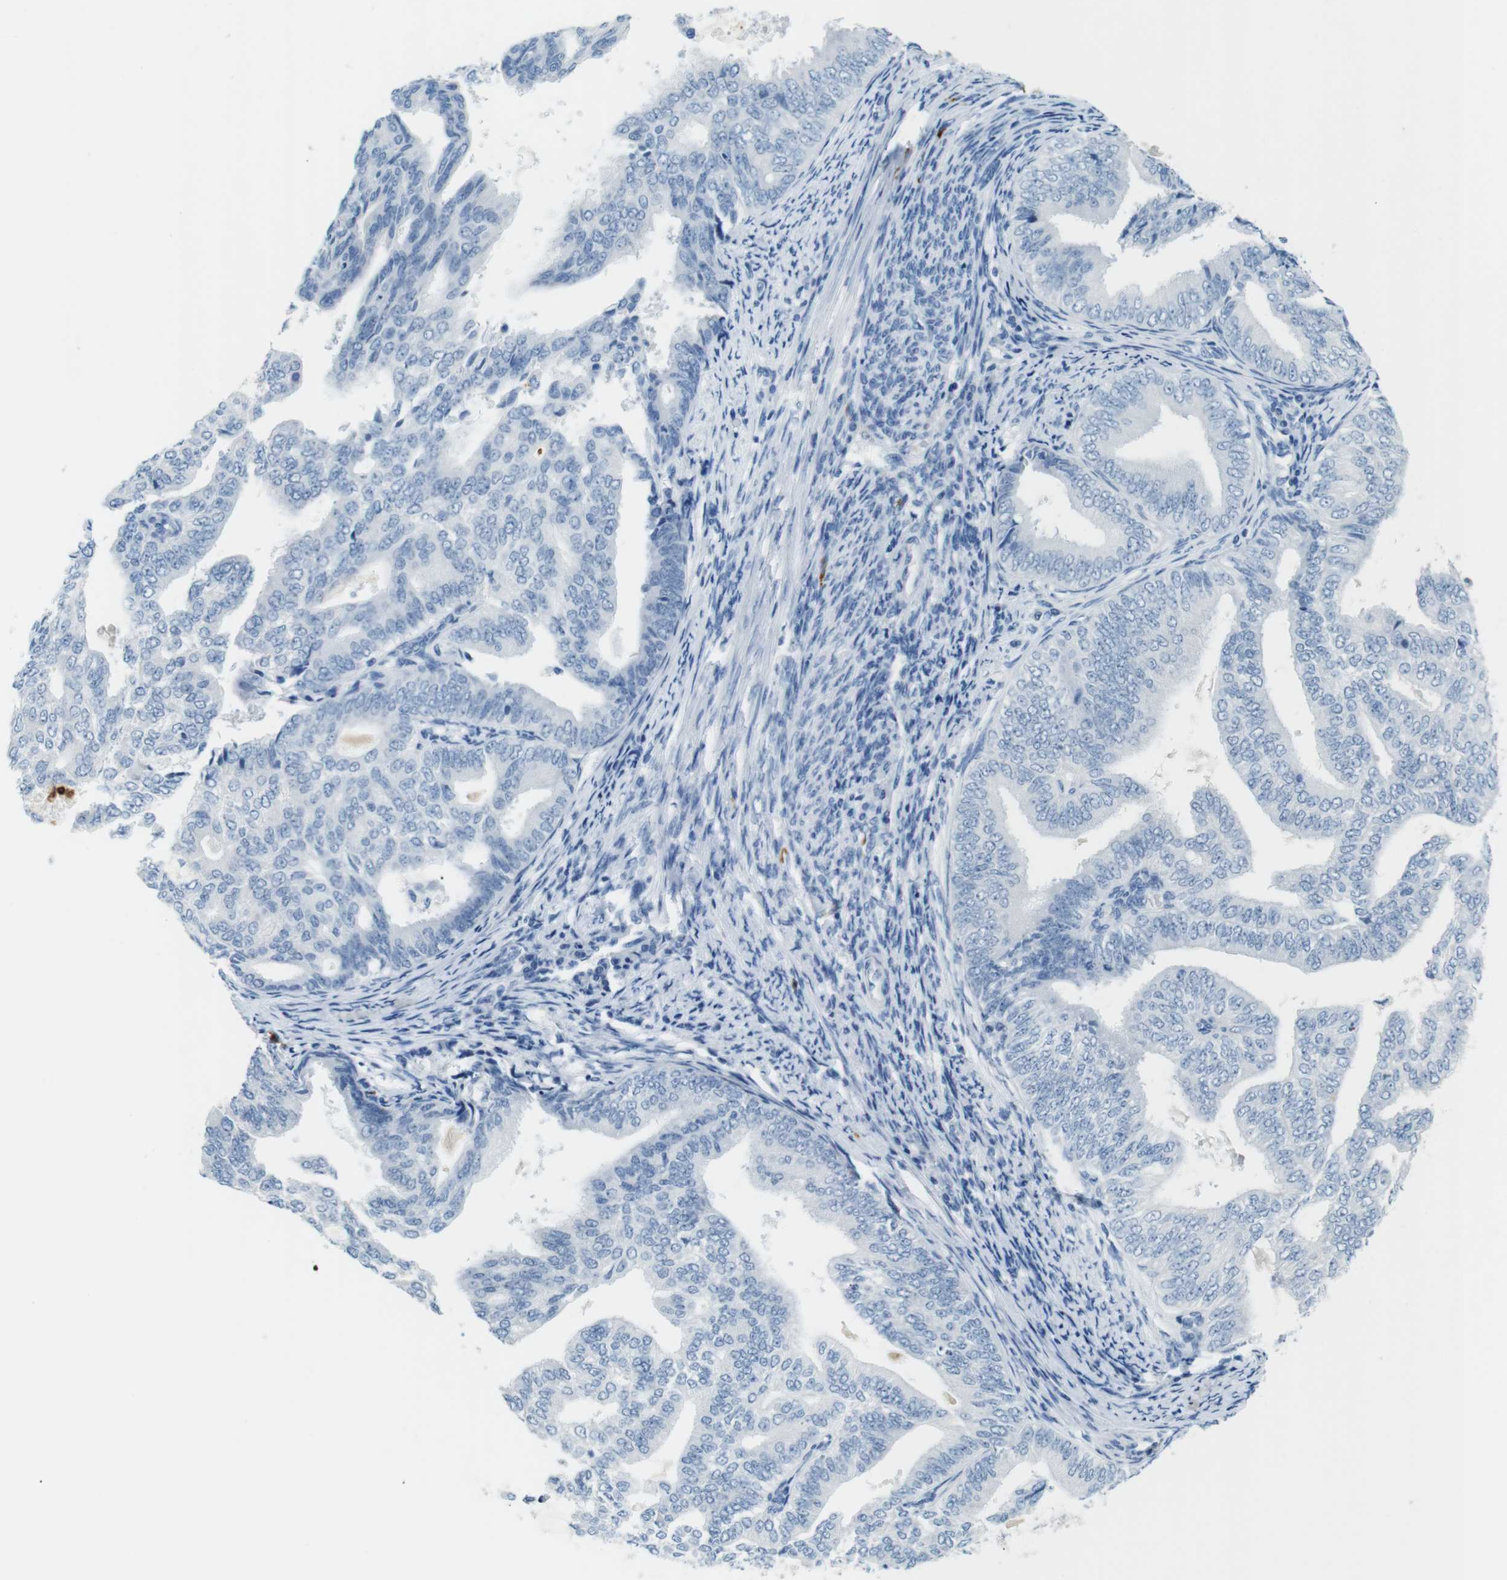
{"staining": {"intensity": "negative", "quantity": "none", "location": "none"}, "tissue": "endometrial cancer", "cell_type": "Tumor cells", "image_type": "cancer", "snomed": [{"axis": "morphology", "description": "Adenocarcinoma, NOS"}, {"axis": "topography", "description": "Endometrium"}], "caption": "Tumor cells are negative for protein expression in human endometrial cancer (adenocarcinoma).", "gene": "MCEMP1", "patient": {"sex": "female", "age": 58}}